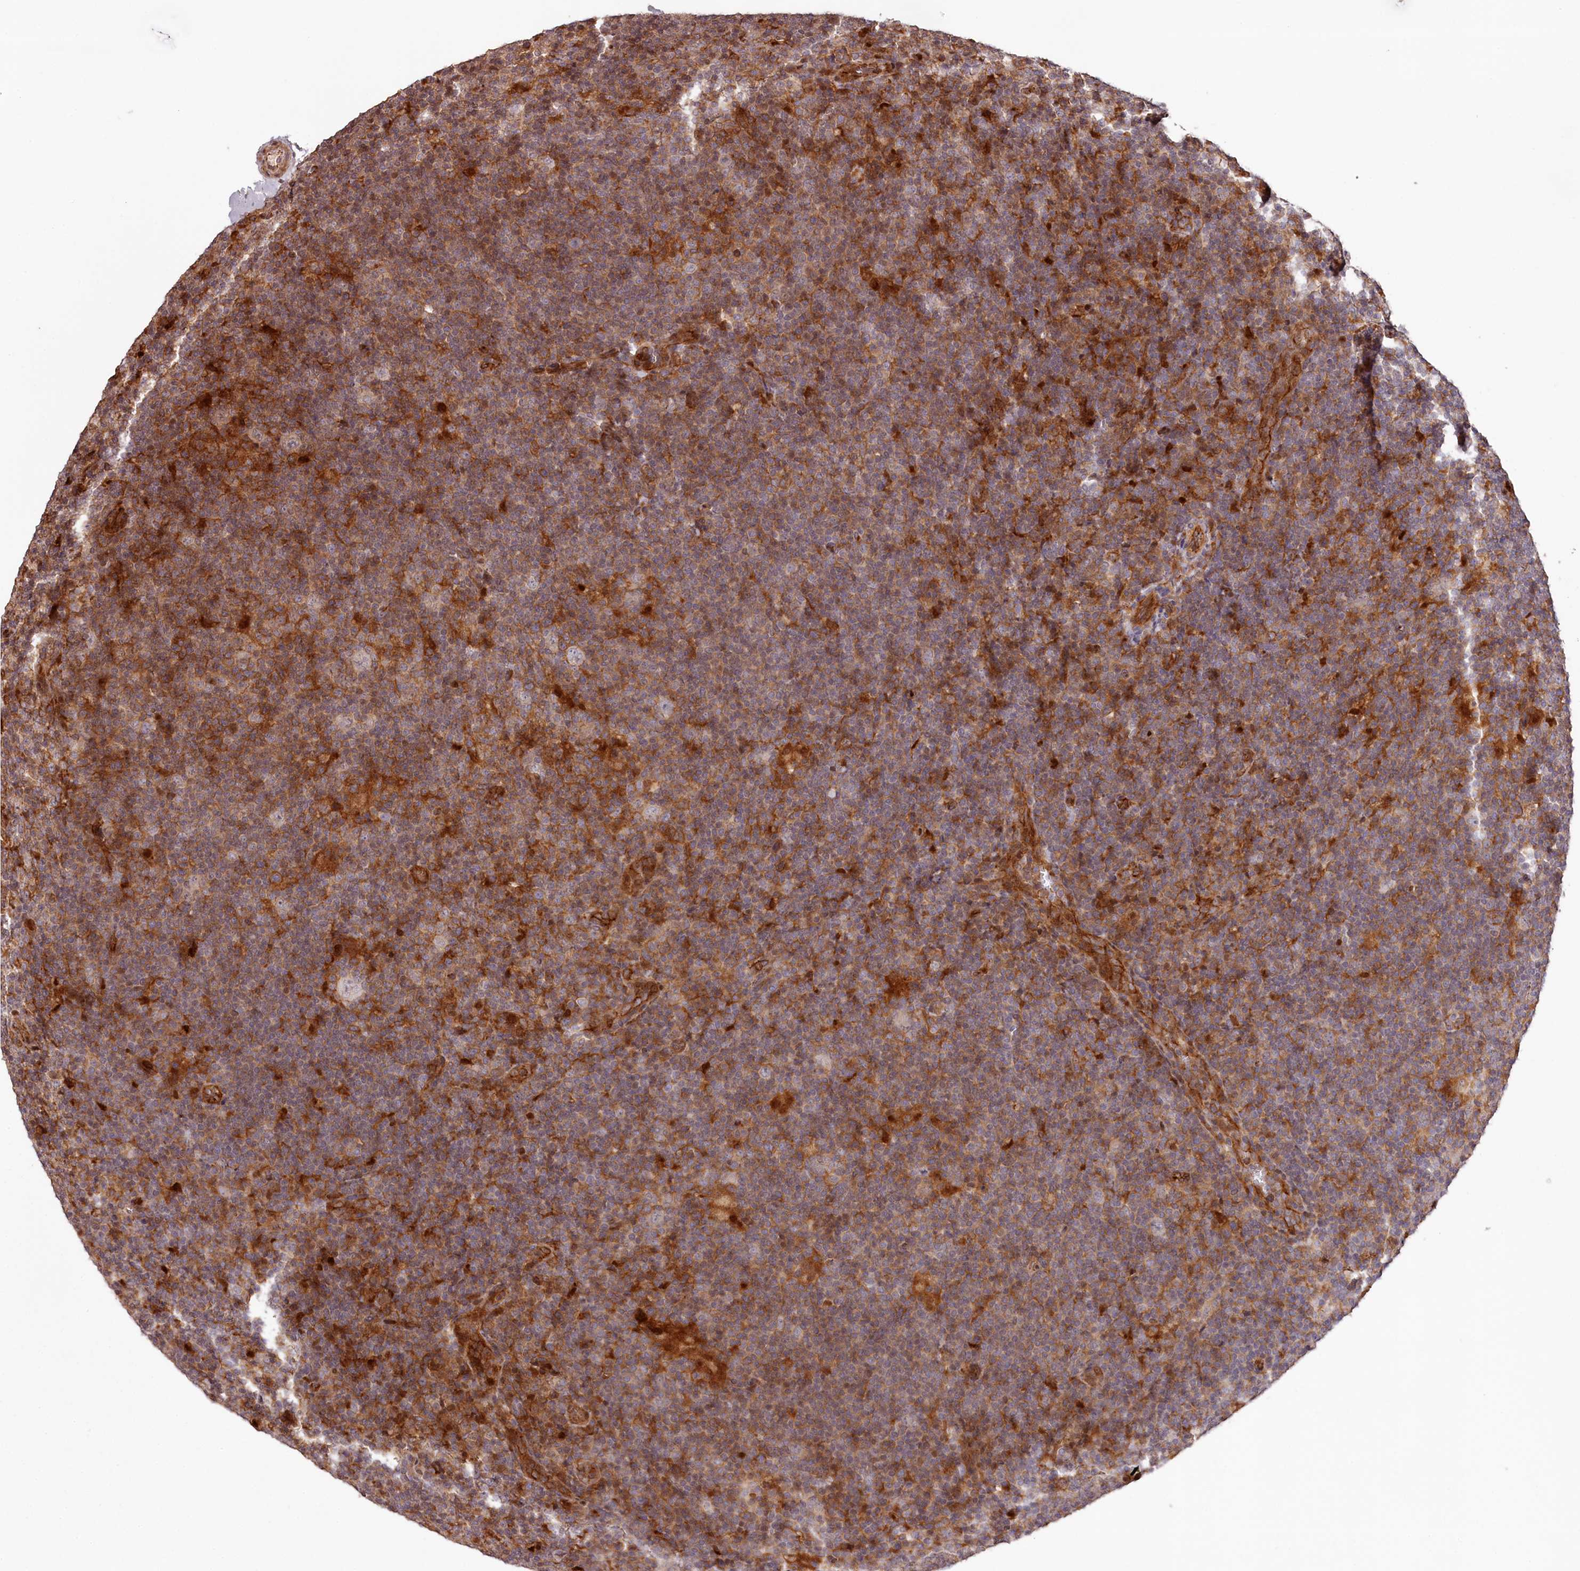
{"staining": {"intensity": "negative", "quantity": "none", "location": "none"}, "tissue": "lymphoma", "cell_type": "Tumor cells", "image_type": "cancer", "snomed": [{"axis": "morphology", "description": "Hodgkin's disease, NOS"}, {"axis": "topography", "description": "Lymph node"}], "caption": "The histopathology image shows no staining of tumor cells in lymphoma.", "gene": "KIF14", "patient": {"sex": "female", "age": 57}}